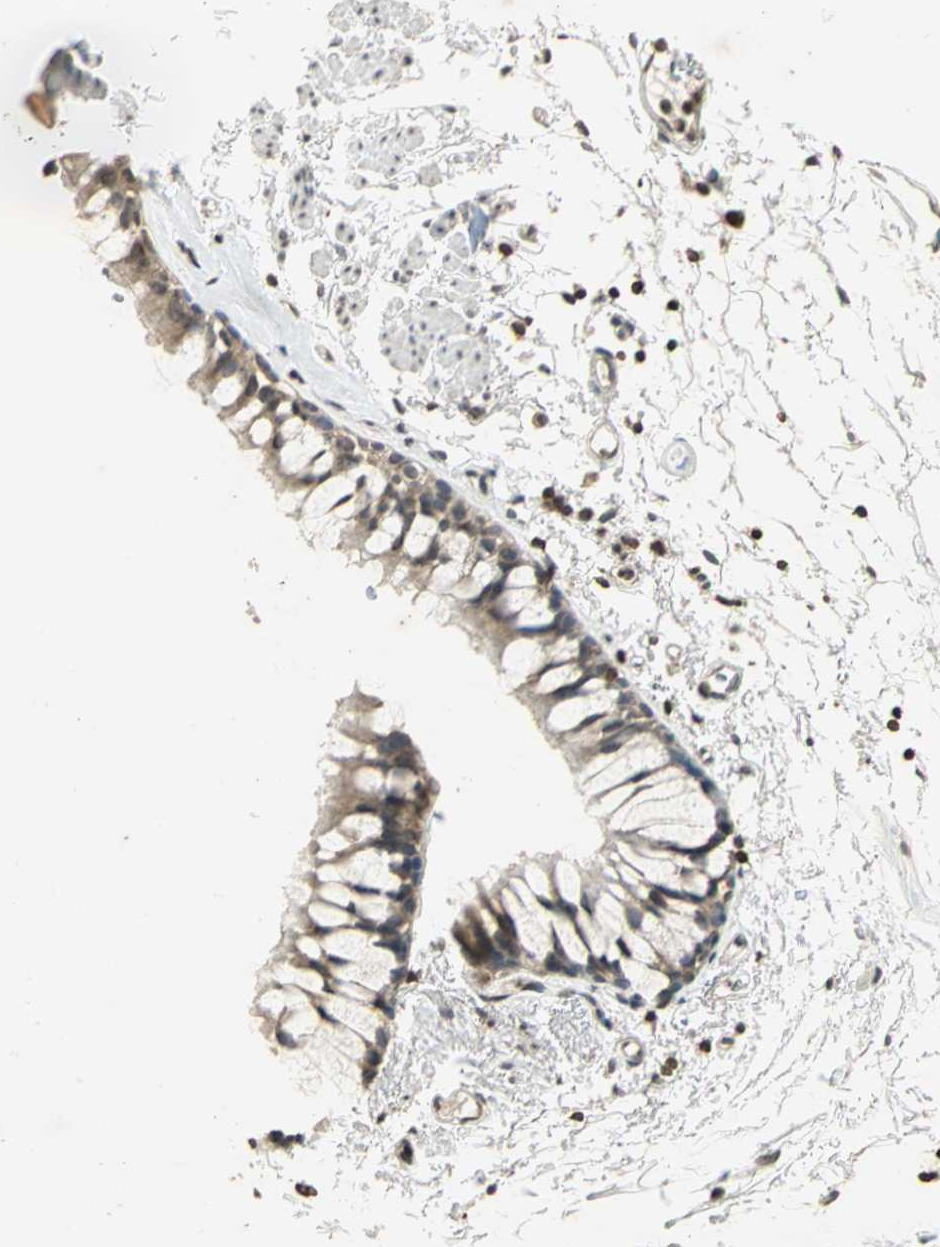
{"staining": {"intensity": "negative", "quantity": "none", "location": "none"}, "tissue": "bronchus", "cell_type": "Respiratory epithelial cells", "image_type": "normal", "snomed": [{"axis": "morphology", "description": "Normal tissue, NOS"}, {"axis": "topography", "description": "Bronchus"}], "caption": "IHC histopathology image of benign bronchus: bronchus stained with DAB (3,3'-diaminobenzidine) exhibits no significant protein staining in respiratory epithelial cells.", "gene": "IL16", "patient": {"sex": "female", "age": 73}}